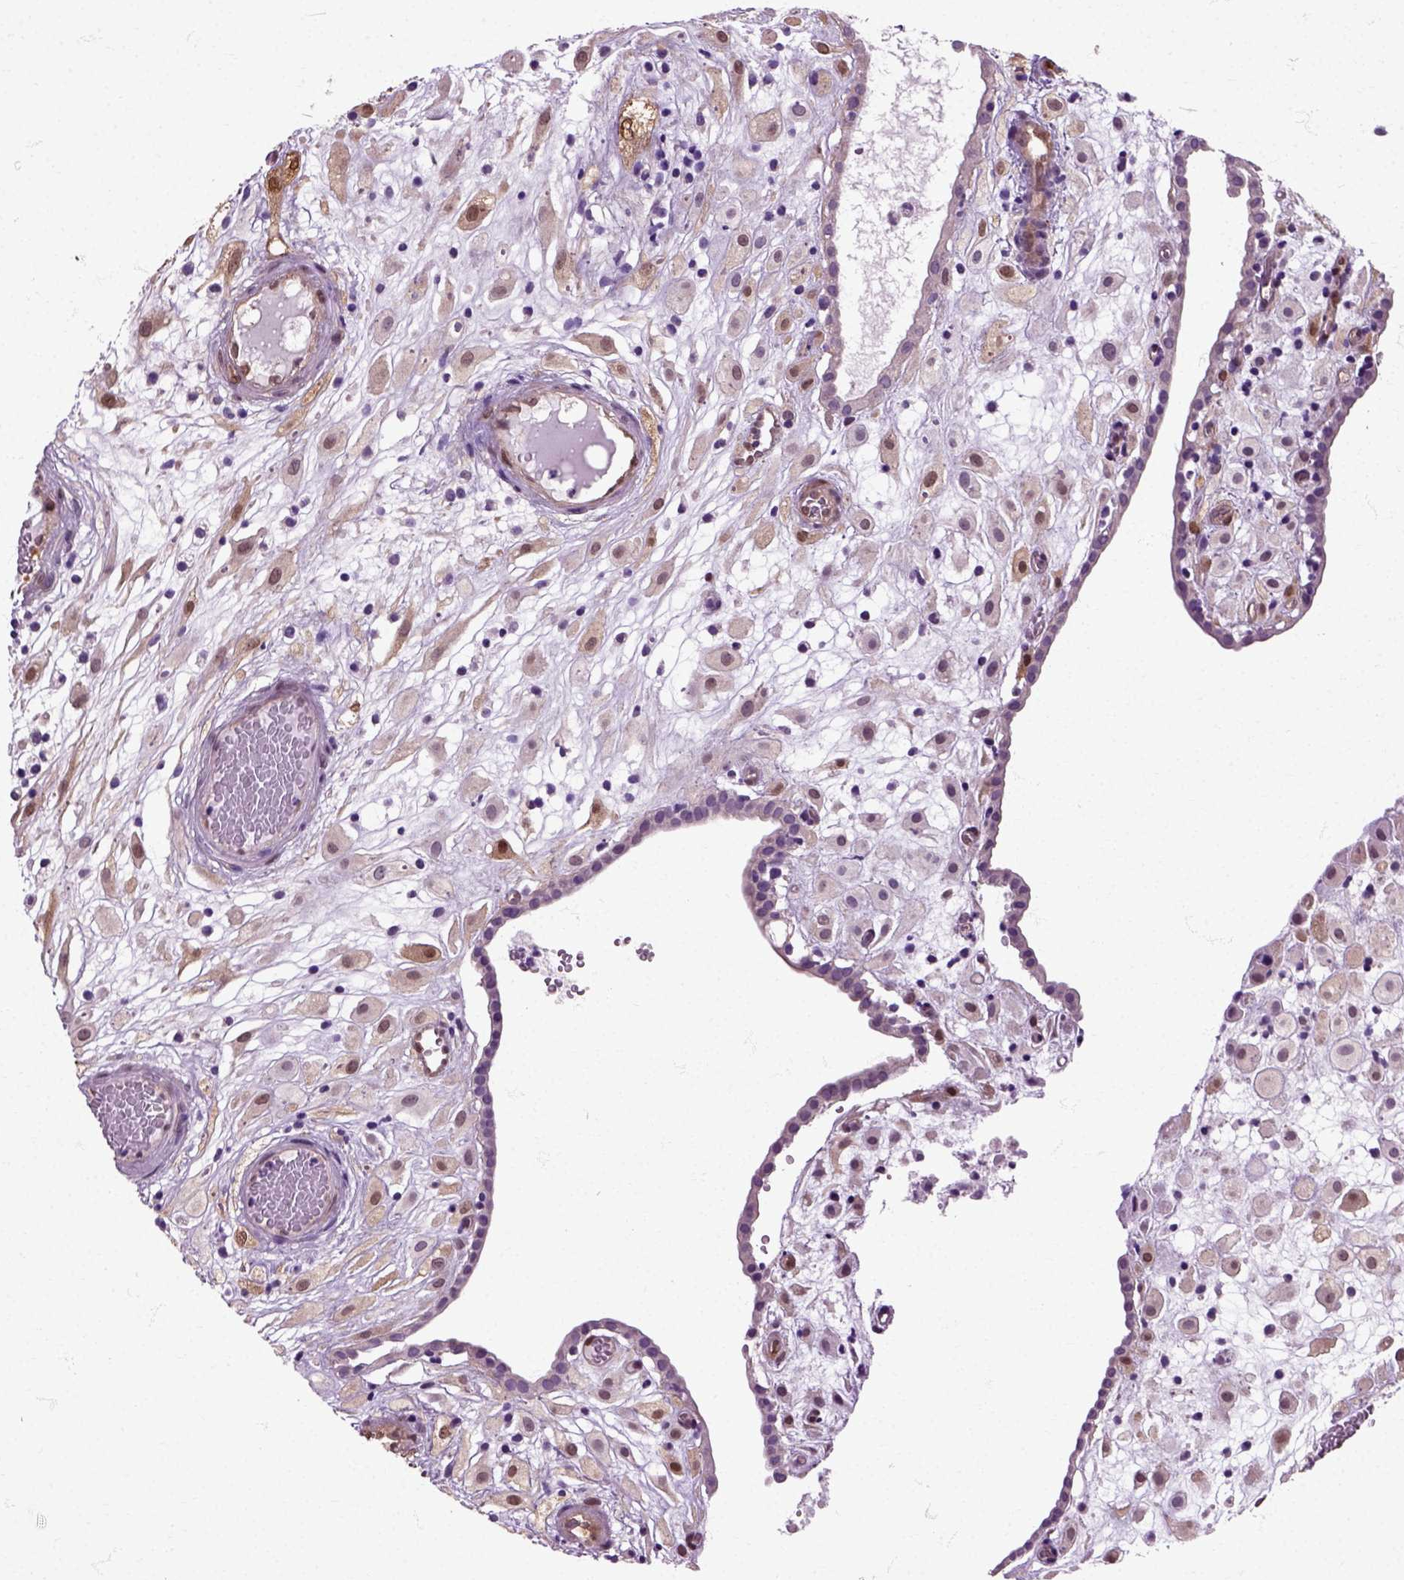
{"staining": {"intensity": "moderate", "quantity": "<25%", "location": "cytoplasmic/membranous,nuclear"}, "tissue": "placenta", "cell_type": "Decidual cells", "image_type": "normal", "snomed": [{"axis": "morphology", "description": "Normal tissue, NOS"}, {"axis": "topography", "description": "Placenta"}], "caption": "Immunohistochemical staining of benign placenta shows low levels of moderate cytoplasmic/membranous,nuclear positivity in about <25% of decidual cells. Immunohistochemistry (ihc) stains the protein in brown and the nuclei are stained blue.", "gene": "HSPA2", "patient": {"sex": "female", "age": 24}}